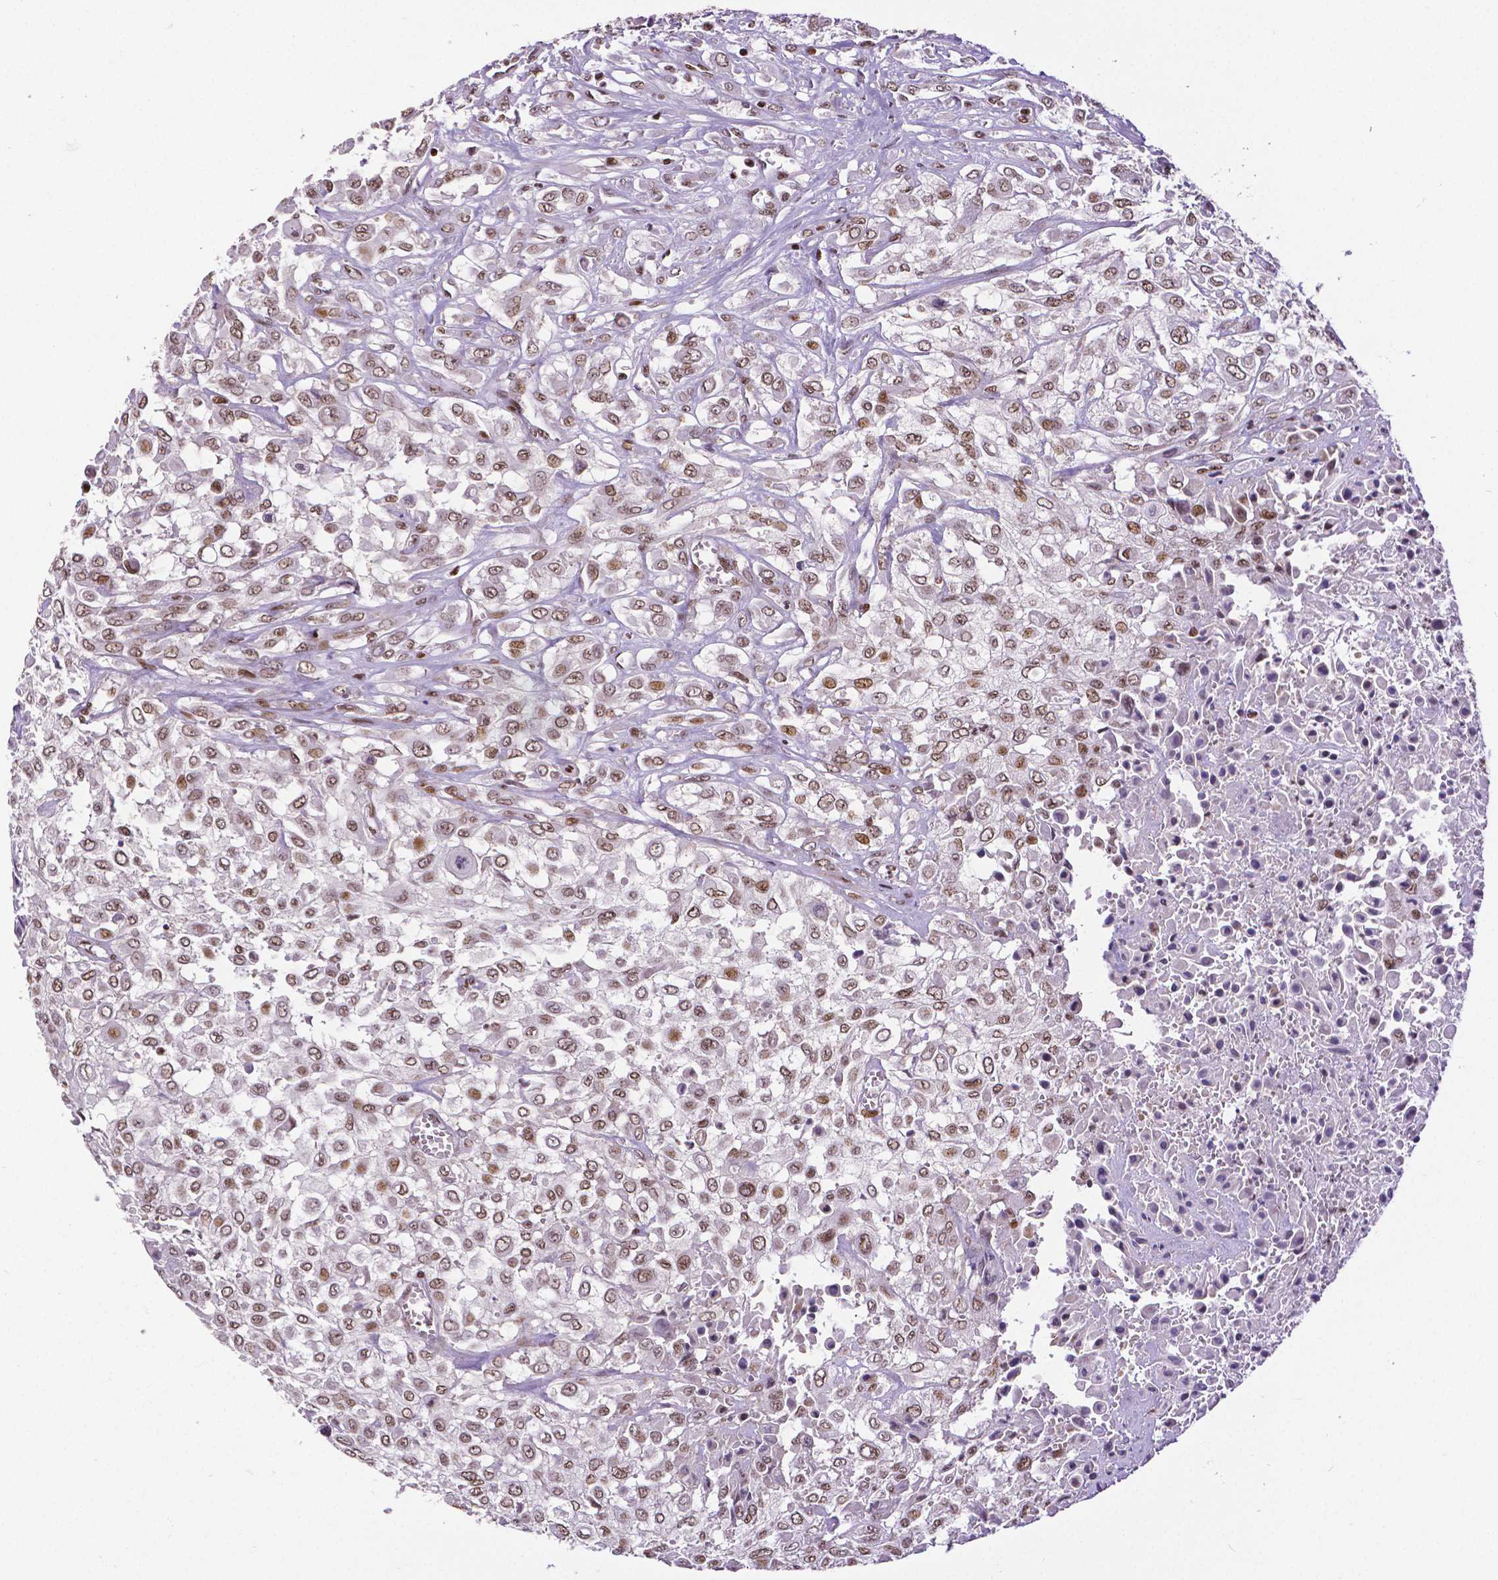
{"staining": {"intensity": "moderate", "quantity": ">75%", "location": "nuclear"}, "tissue": "urothelial cancer", "cell_type": "Tumor cells", "image_type": "cancer", "snomed": [{"axis": "morphology", "description": "Urothelial carcinoma, High grade"}, {"axis": "topography", "description": "Urinary bladder"}], "caption": "Protein expression analysis of high-grade urothelial carcinoma displays moderate nuclear expression in approximately >75% of tumor cells.", "gene": "CTCF", "patient": {"sex": "male", "age": 57}}